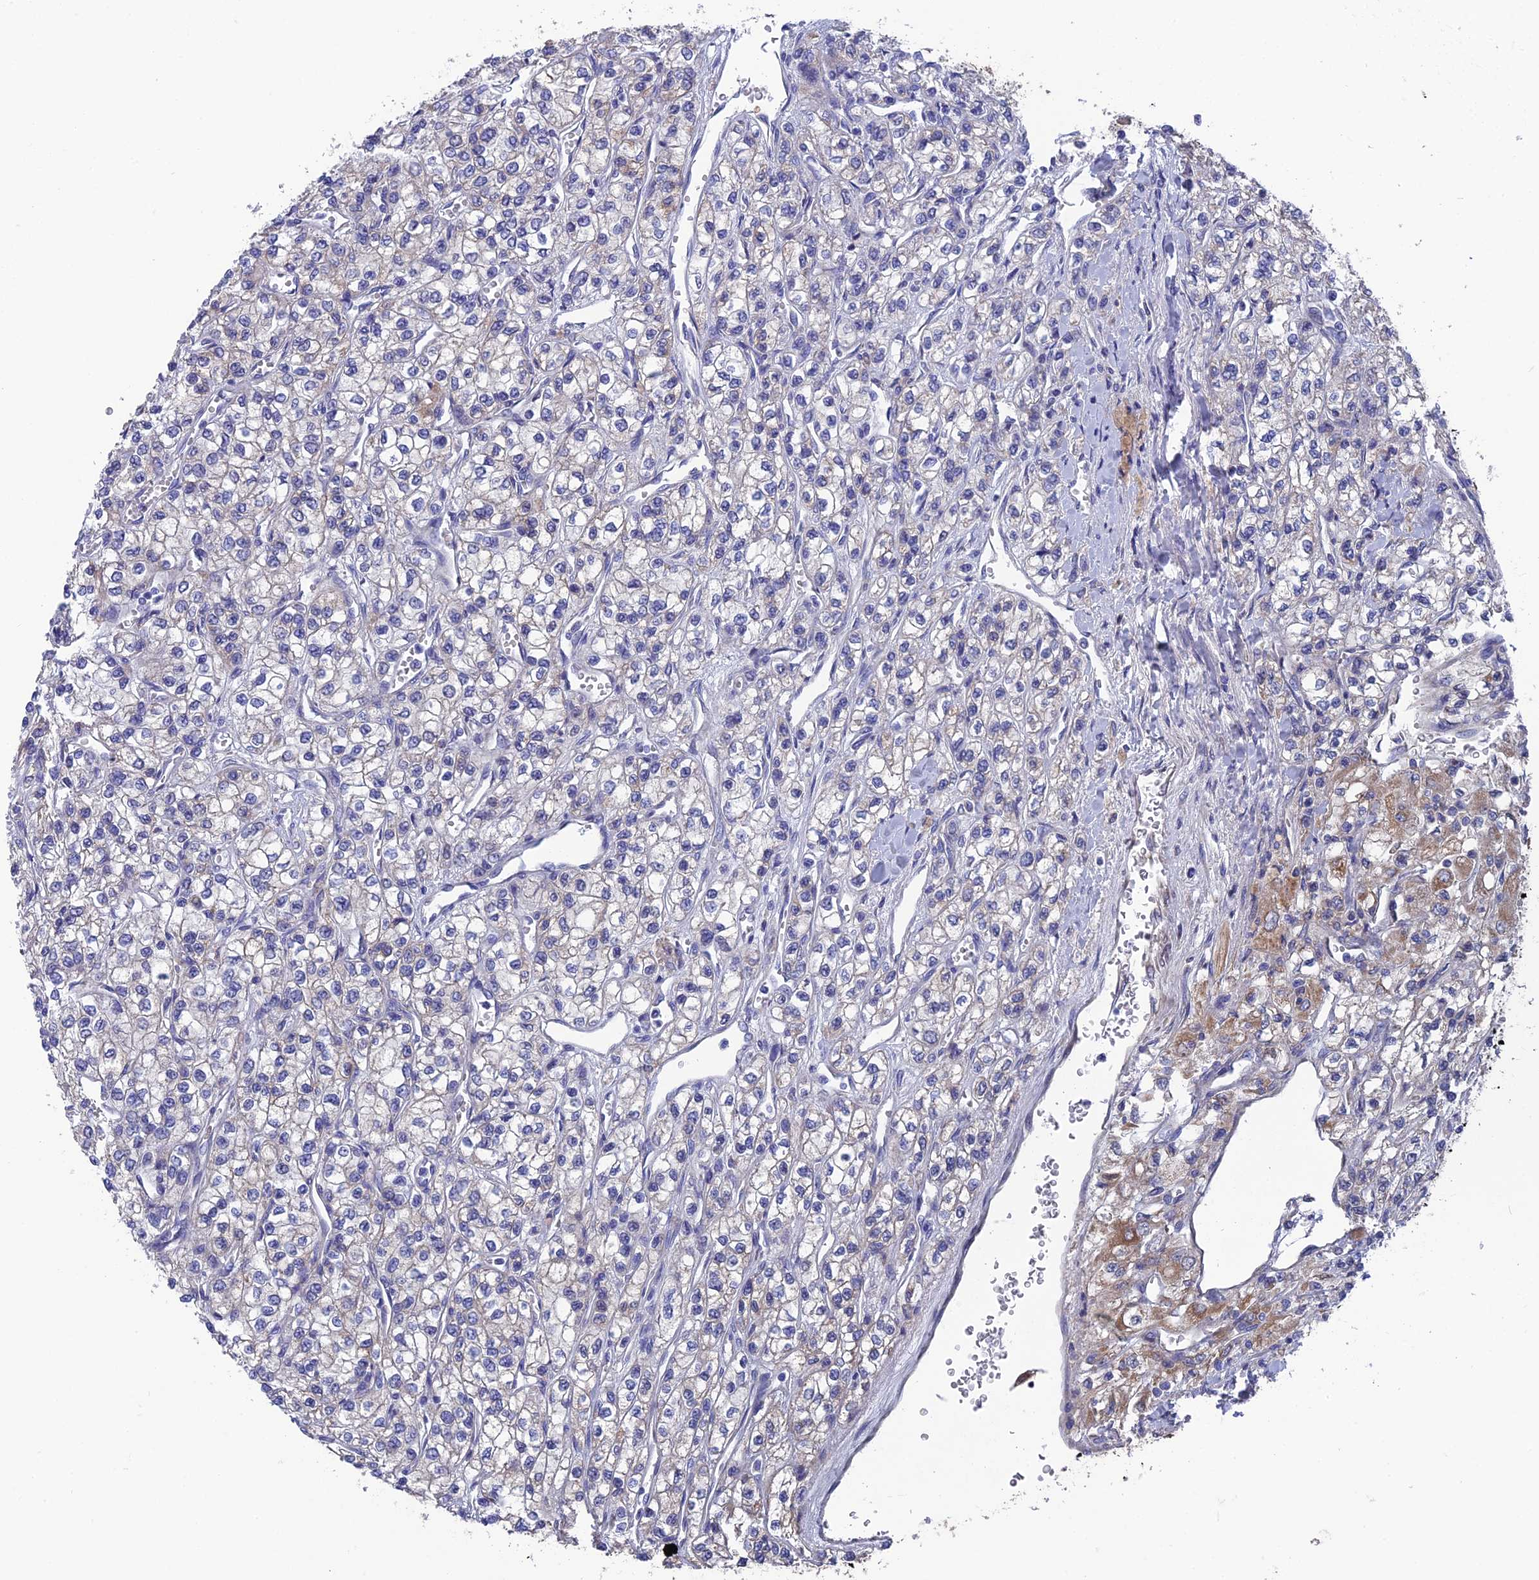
{"staining": {"intensity": "moderate", "quantity": "<25%", "location": "cytoplasmic/membranous"}, "tissue": "renal cancer", "cell_type": "Tumor cells", "image_type": "cancer", "snomed": [{"axis": "morphology", "description": "Adenocarcinoma, NOS"}, {"axis": "topography", "description": "Kidney"}], "caption": "The image demonstrates immunohistochemical staining of renal cancer. There is moderate cytoplasmic/membranous expression is appreciated in about <25% of tumor cells. (brown staining indicates protein expression, while blue staining denotes nuclei).", "gene": "AK4", "patient": {"sex": "male", "age": 80}}